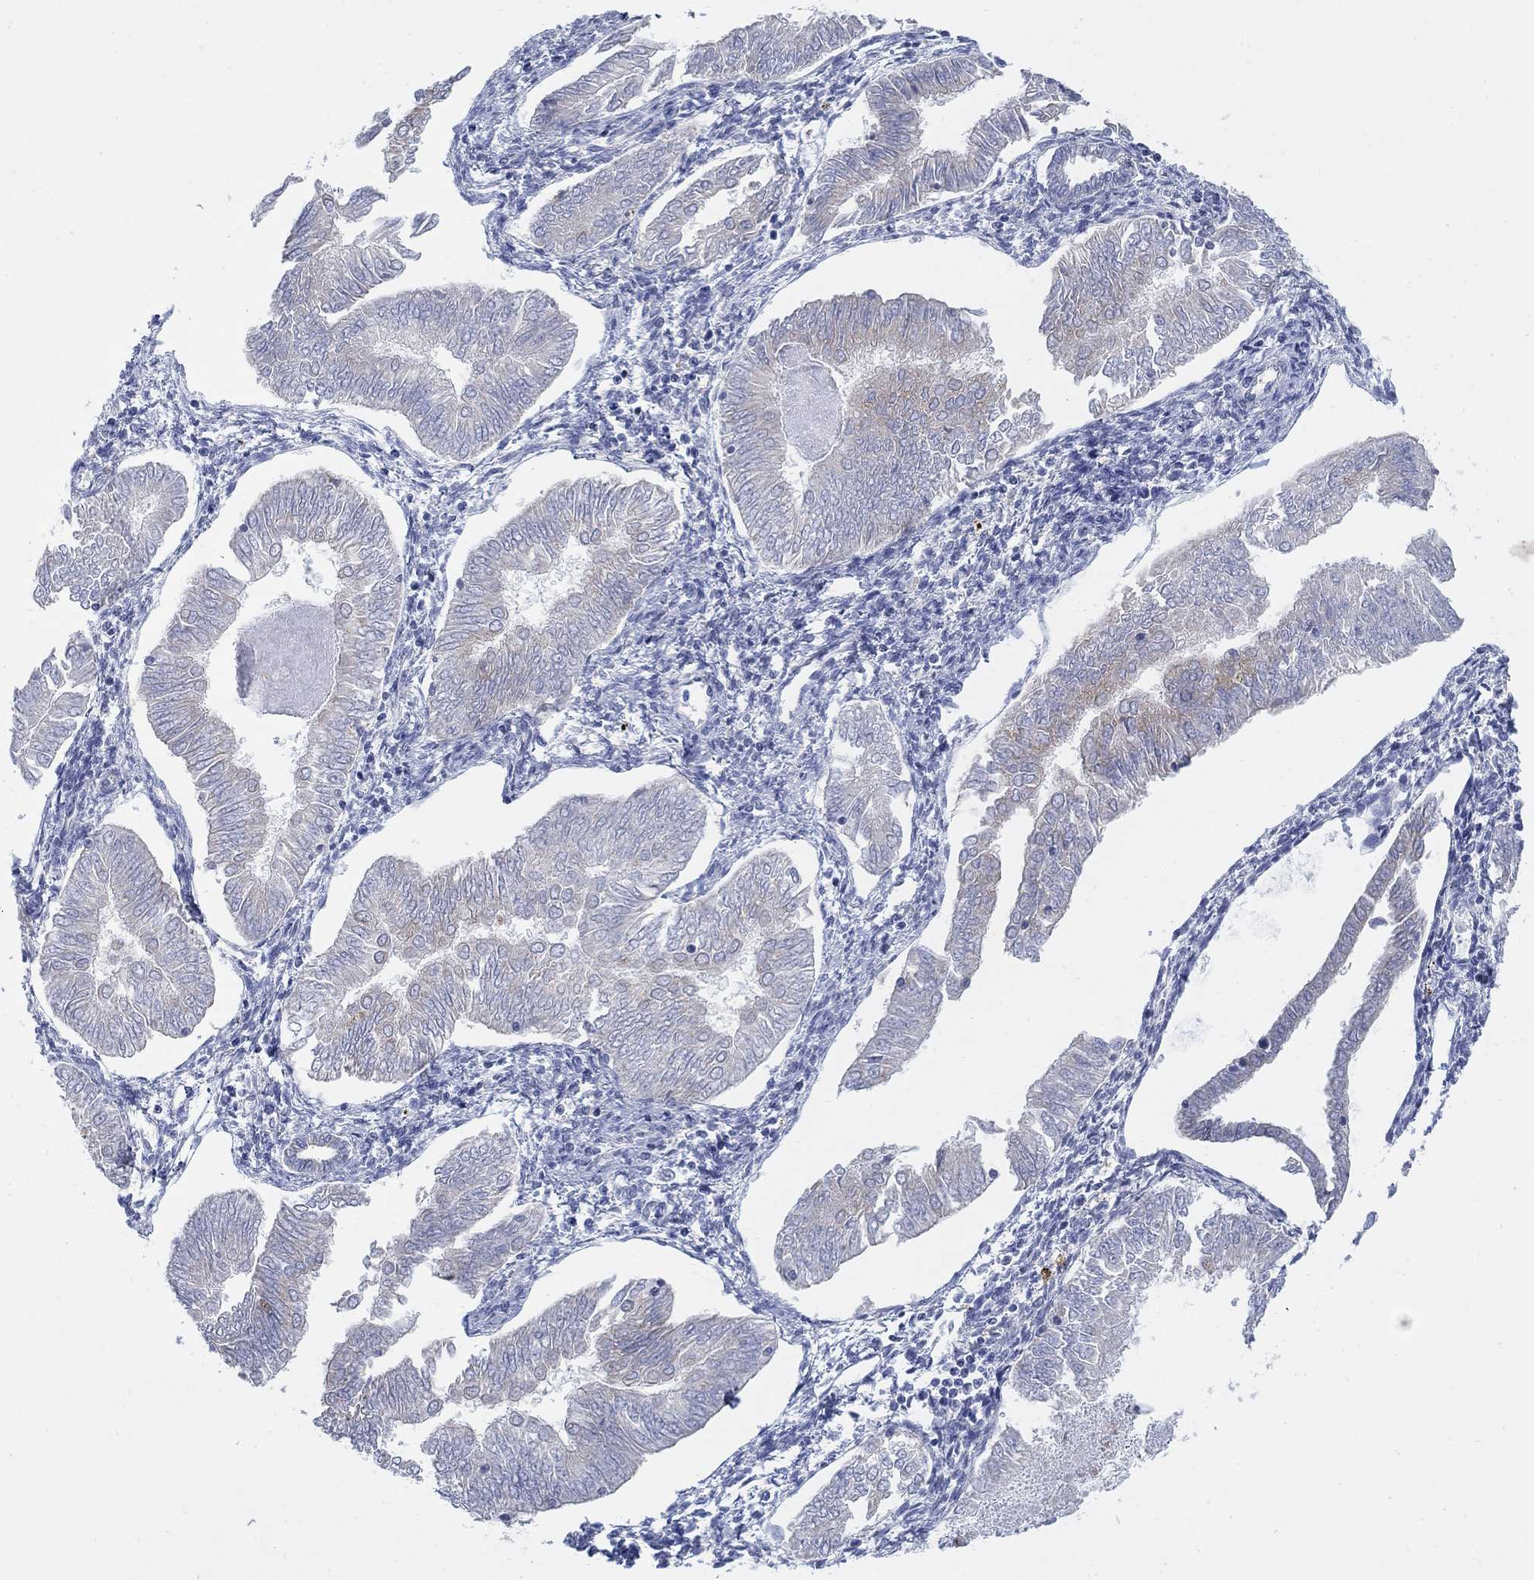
{"staining": {"intensity": "negative", "quantity": "none", "location": "none"}, "tissue": "endometrial cancer", "cell_type": "Tumor cells", "image_type": "cancer", "snomed": [{"axis": "morphology", "description": "Adenocarcinoma, NOS"}, {"axis": "topography", "description": "Endometrium"}], "caption": "High magnification brightfield microscopy of endometrial cancer (adenocarcinoma) stained with DAB (3,3'-diaminobenzidine) (brown) and counterstained with hematoxylin (blue): tumor cells show no significant positivity. (DAB (3,3'-diaminobenzidine) IHC with hematoxylin counter stain).", "gene": "SCCPDH", "patient": {"sex": "female", "age": 53}}